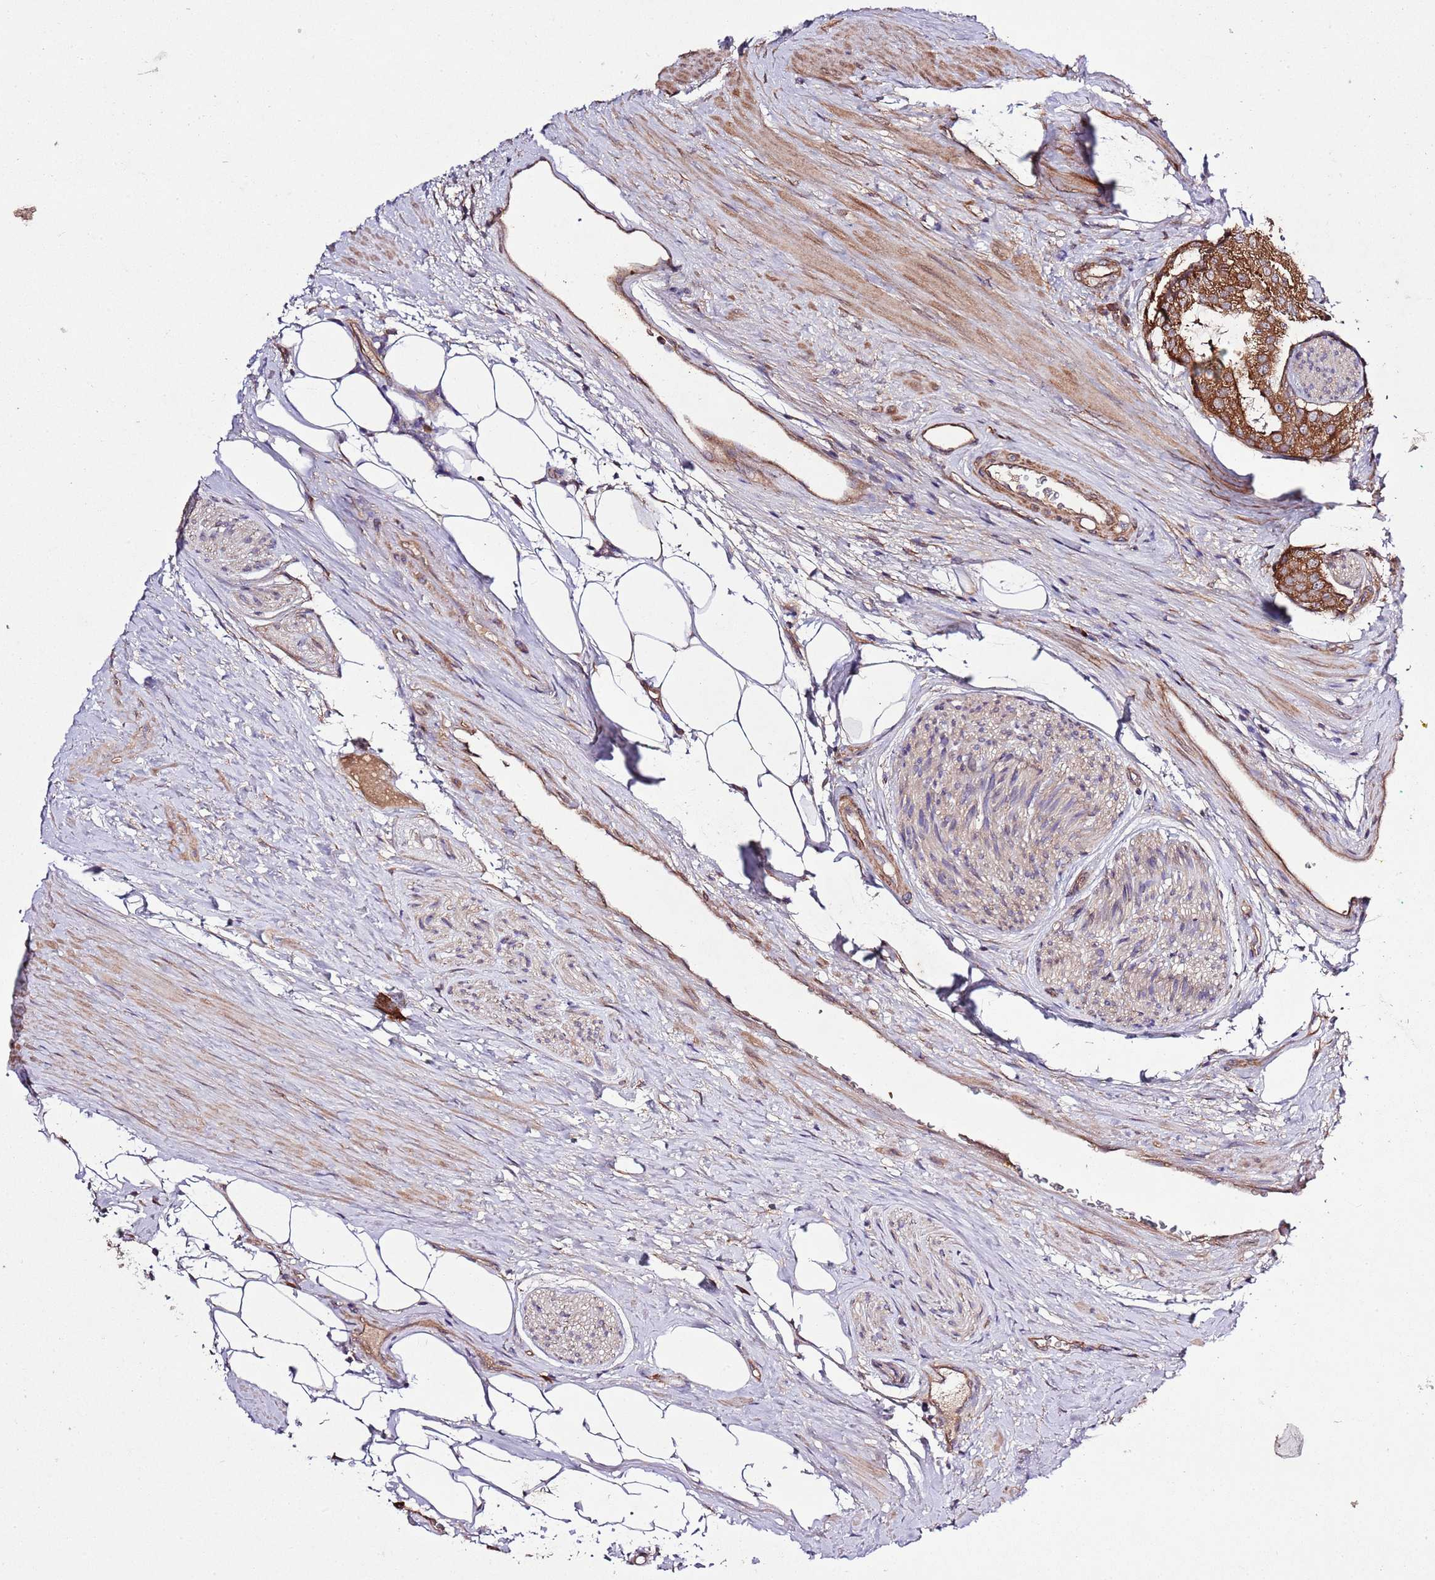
{"staining": {"intensity": "strong", "quantity": ">75%", "location": "cytoplasmic/membranous"}, "tissue": "prostate cancer", "cell_type": "Tumor cells", "image_type": "cancer", "snomed": [{"axis": "morphology", "description": "Adenocarcinoma, High grade"}, {"axis": "topography", "description": "Prostate"}], "caption": "Strong cytoplasmic/membranous expression for a protein is appreciated in approximately >75% of tumor cells of prostate high-grade adenocarcinoma using immunohistochemistry.", "gene": "MFNG", "patient": {"sex": "male", "age": 49}}